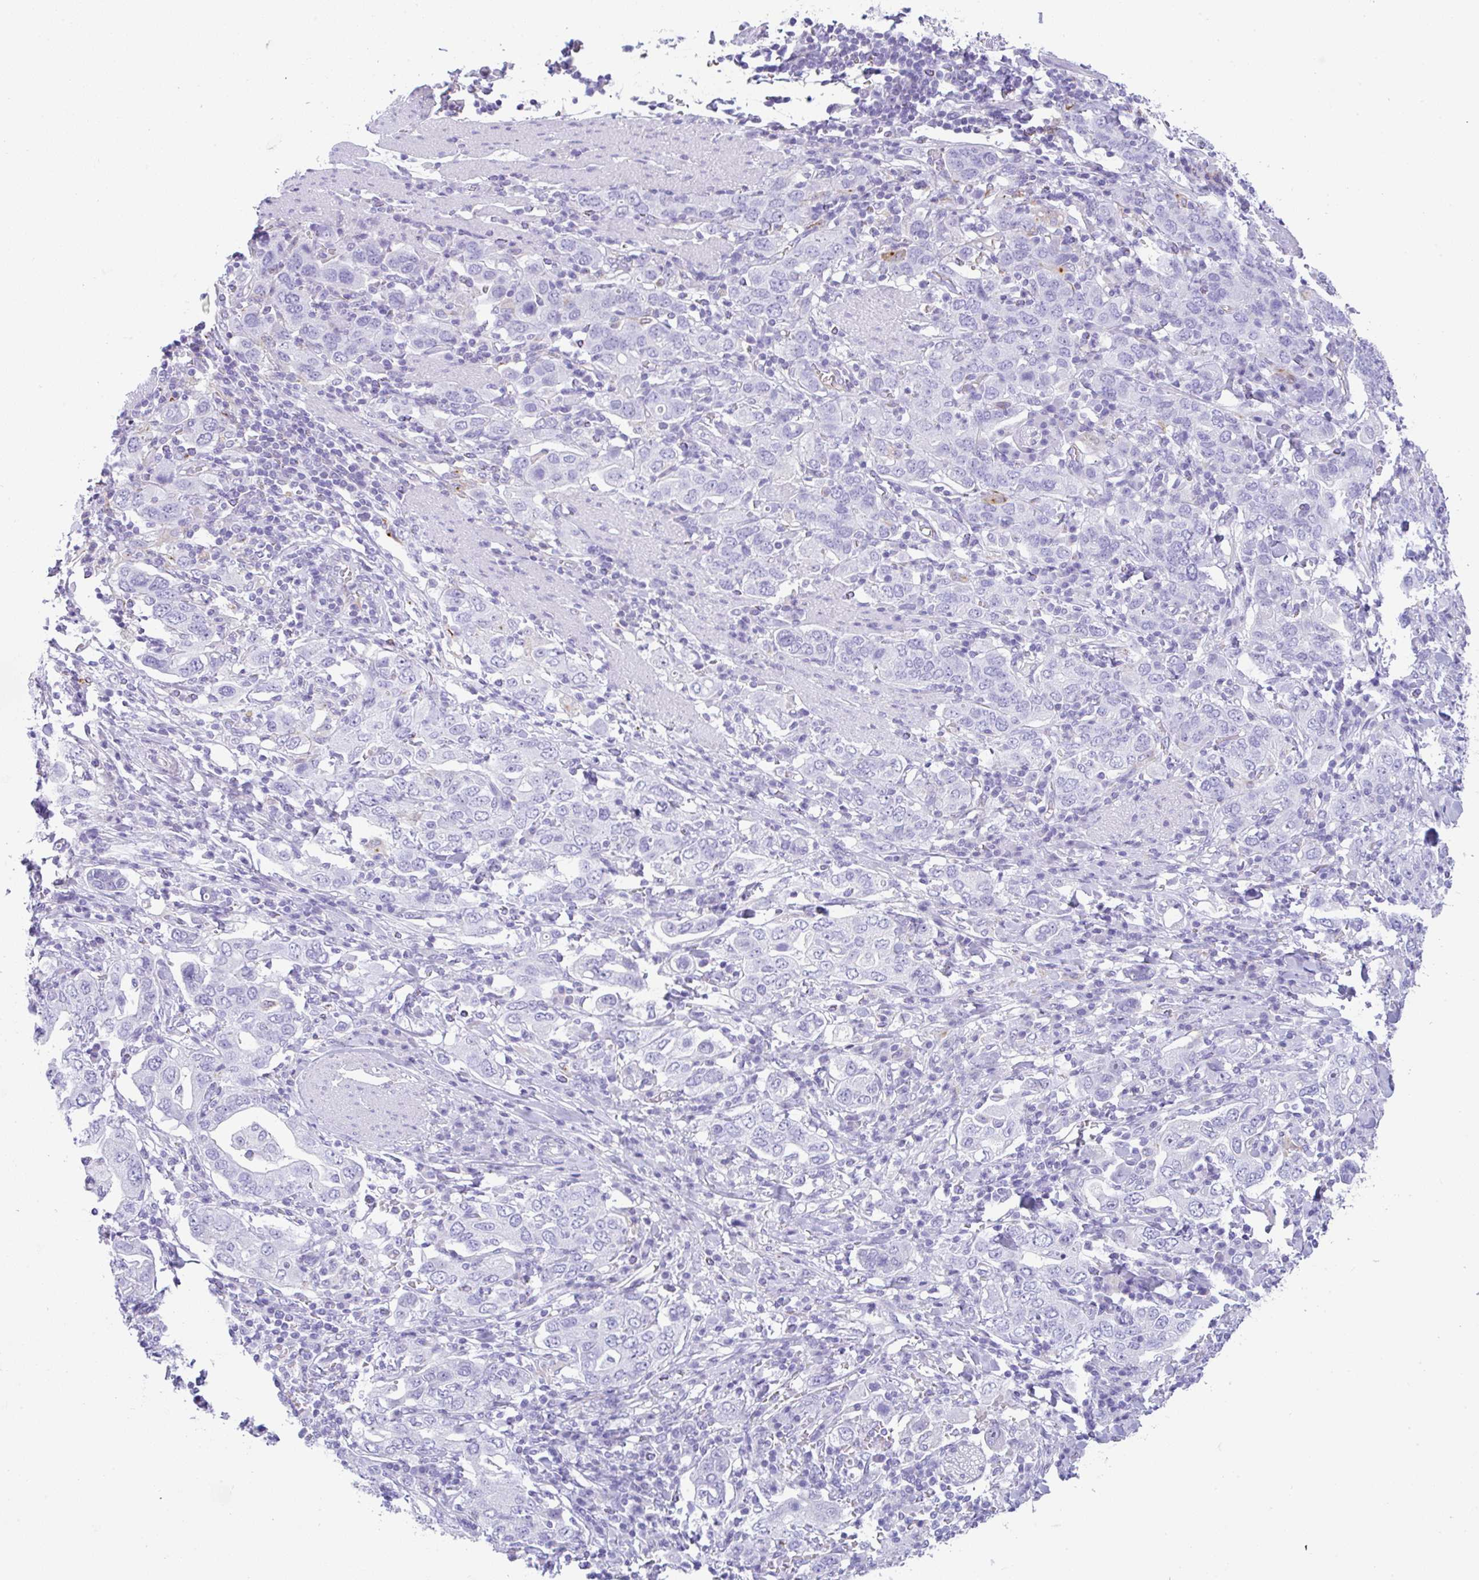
{"staining": {"intensity": "negative", "quantity": "none", "location": "none"}, "tissue": "stomach cancer", "cell_type": "Tumor cells", "image_type": "cancer", "snomed": [{"axis": "morphology", "description": "Adenocarcinoma, NOS"}, {"axis": "topography", "description": "Stomach, upper"}, {"axis": "topography", "description": "Stomach"}], "caption": "This is a micrograph of IHC staining of stomach adenocarcinoma, which shows no staining in tumor cells.", "gene": "NDUFAF8", "patient": {"sex": "male", "age": 62}}